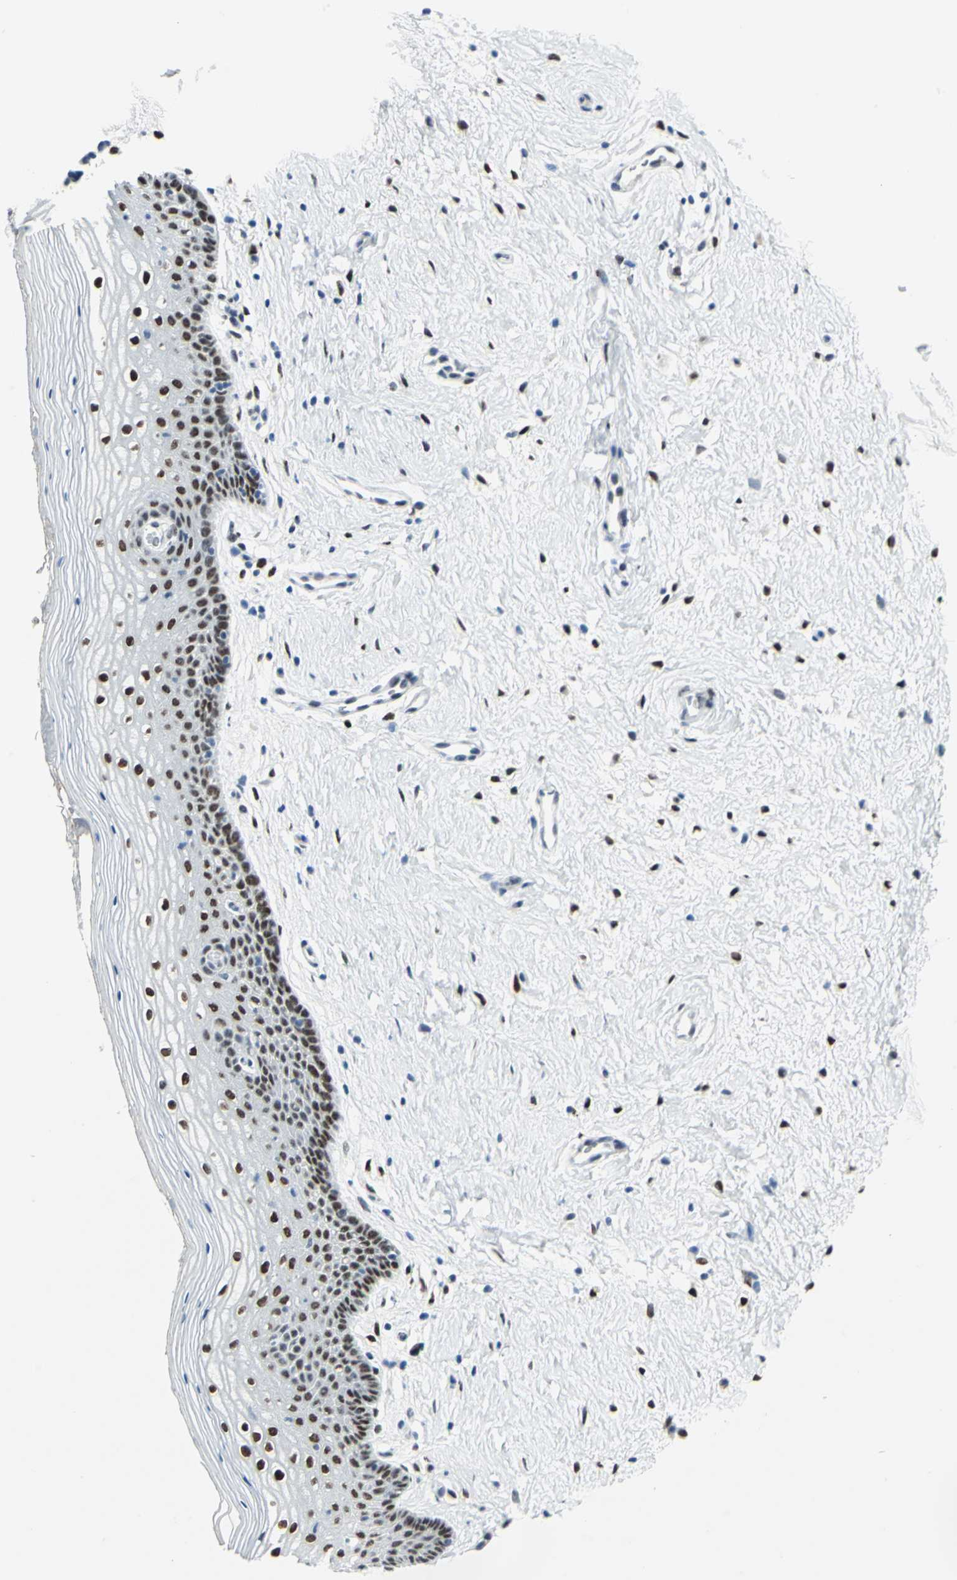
{"staining": {"intensity": "strong", "quantity": ">75%", "location": "nuclear"}, "tissue": "vagina", "cell_type": "Squamous epithelial cells", "image_type": "normal", "snomed": [{"axis": "morphology", "description": "Normal tissue, NOS"}, {"axis": "topography", "description": "Vagina"}], "caption": "Immunohistochemistry micrograph of benign vagina: vagina stained using immunohistochemistry (IHC) demonstrates high levels of strong protein expression localized specifically in the nuclear of squamous epithelial cells, appearing as a nuclear brown color.", "gene": "MEIS2", "patient": {"sex": "female", "age": 46}}